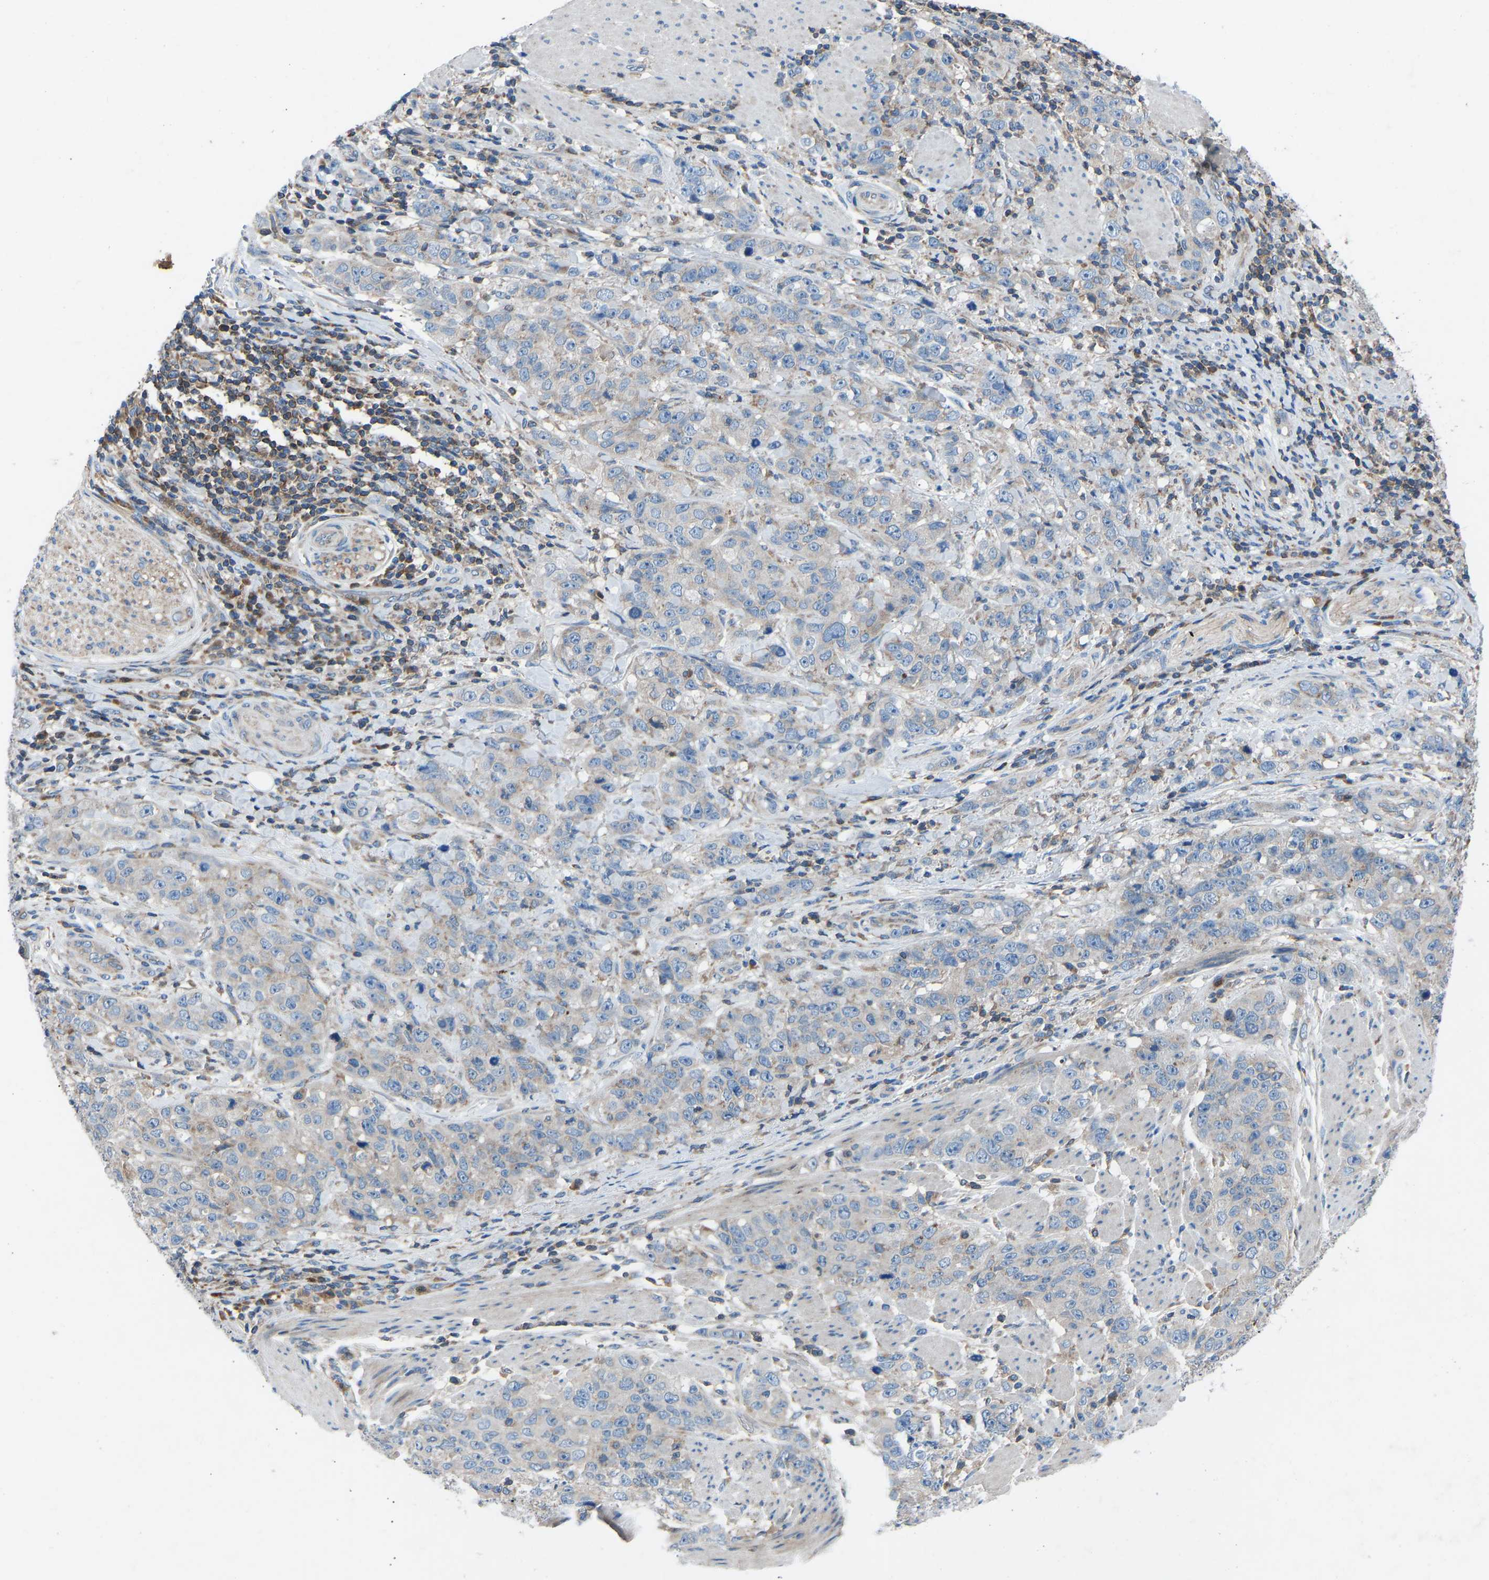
{"staining": {"intensity": "weak", "quantity": "<25%", "location": "cytoplasmic/membranous"}, "tissue": "stomach cancer", "cell_type": "Tumor cells", "image_type": "cancer", "snomed": [{"axis": "morphology", "description": "Adenocarcinoma, NOS"}, {"axis": "topography", "description": "Stomach"}], "caption": "The image reveals no staining of tumor cells in stomach cancer.", "gene": "GRK6", "patient": {"sex": "male", "age": 48}}